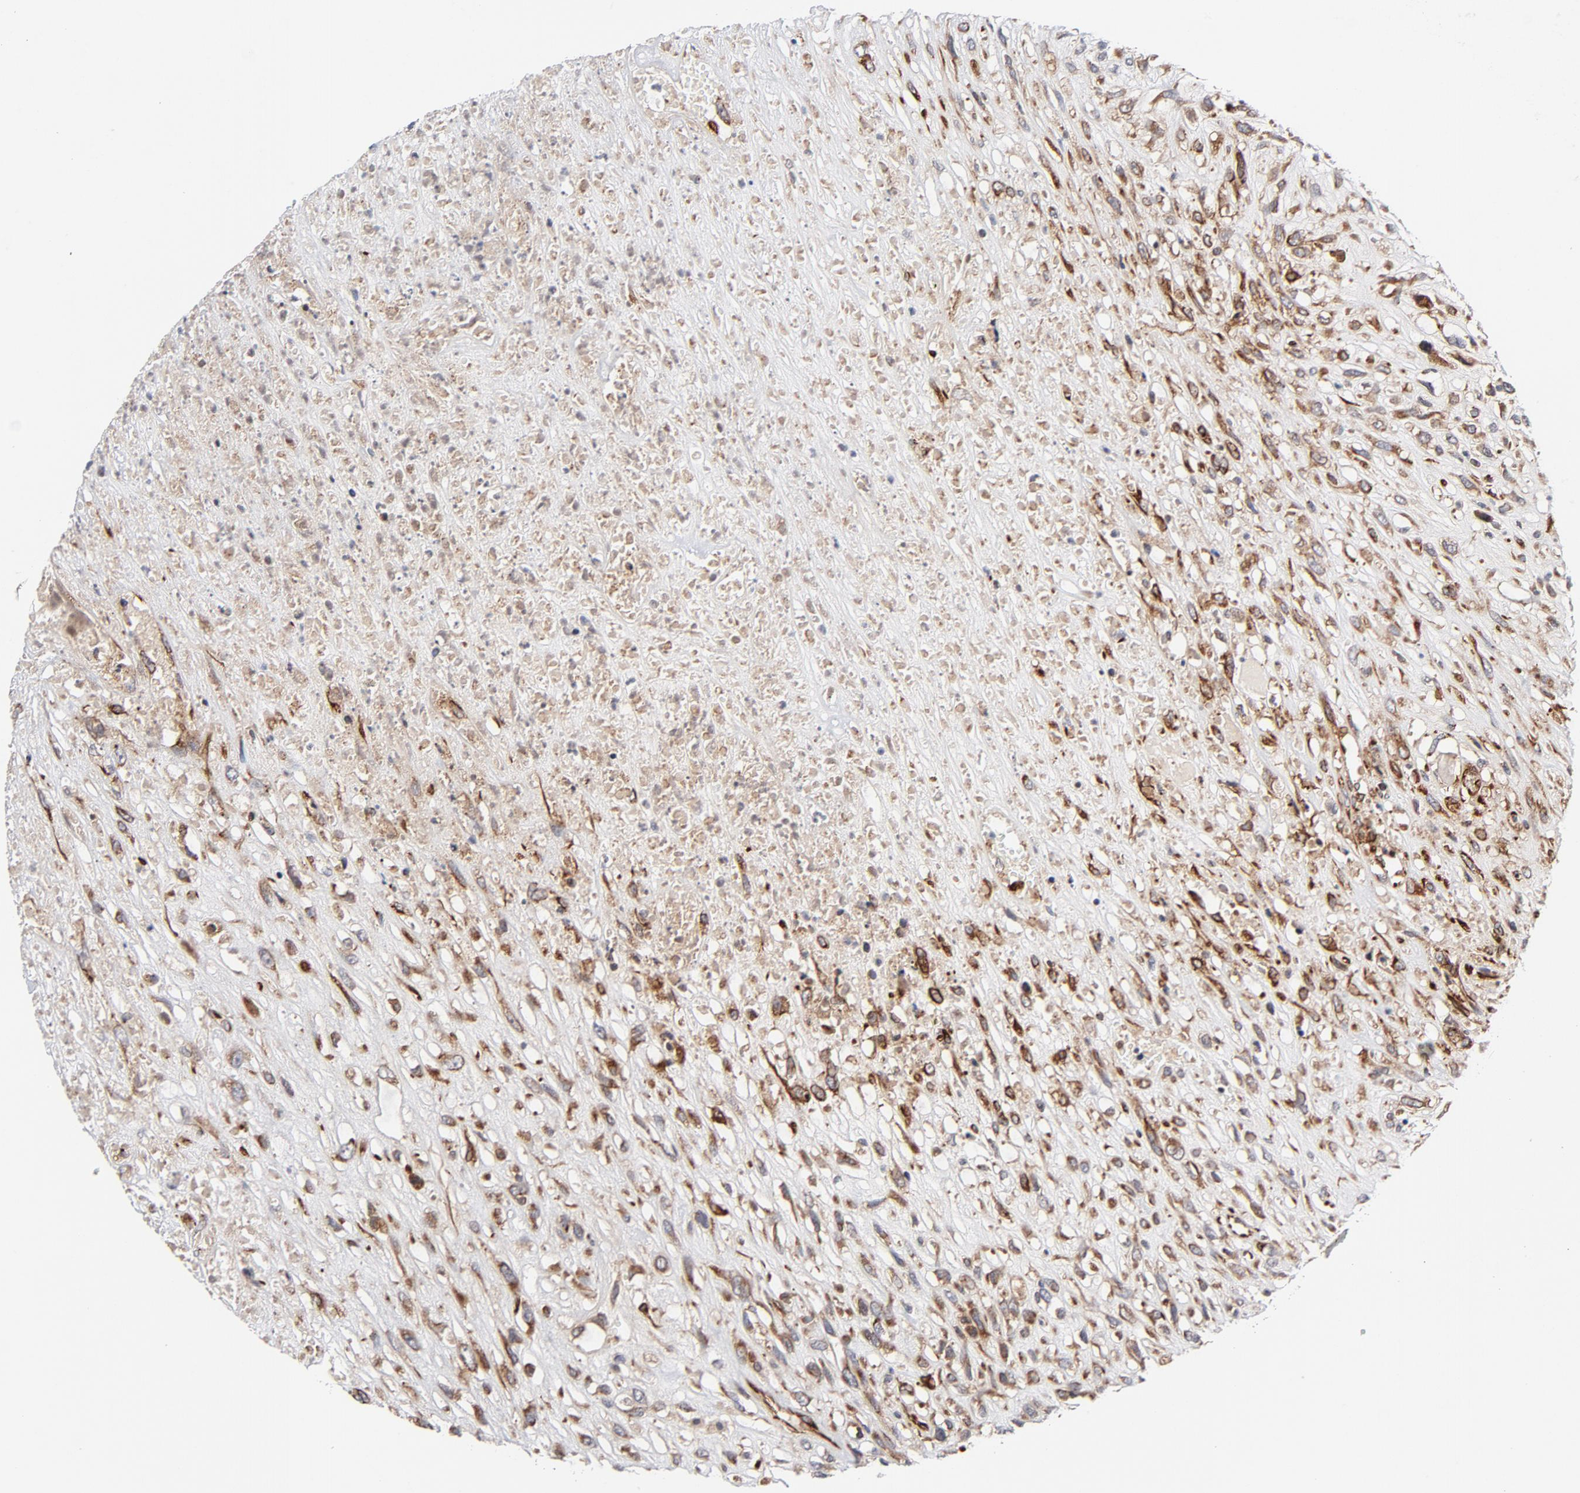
{"staining": {"intensity": "moderate", "quantity": ">75%", "location": "cytoplasmic/membranous"}, "tissue": "head and neck cancer", "cell_type": "Tumor cells", "image_type": "cancer", "snomed": [{"axis": "morphology", "description": "Necrosis, NOS"}, {"axis": "morphology", "description": "Neoplasm, malignant, NOS"}, {"axis": "topography", "description": "Salivary gland"}, {"axis": "topography", "description": "Head-Neck"}], "caption": "An IHC histopathology image of neoplastic tissue is shown. Protein staining in brown shows moderate cytoplasmic/membranous positivity in head and neck cancer within tumor cells.", "gene": "DNAAF2", "patient": {"sex": "male", "age": 43}}